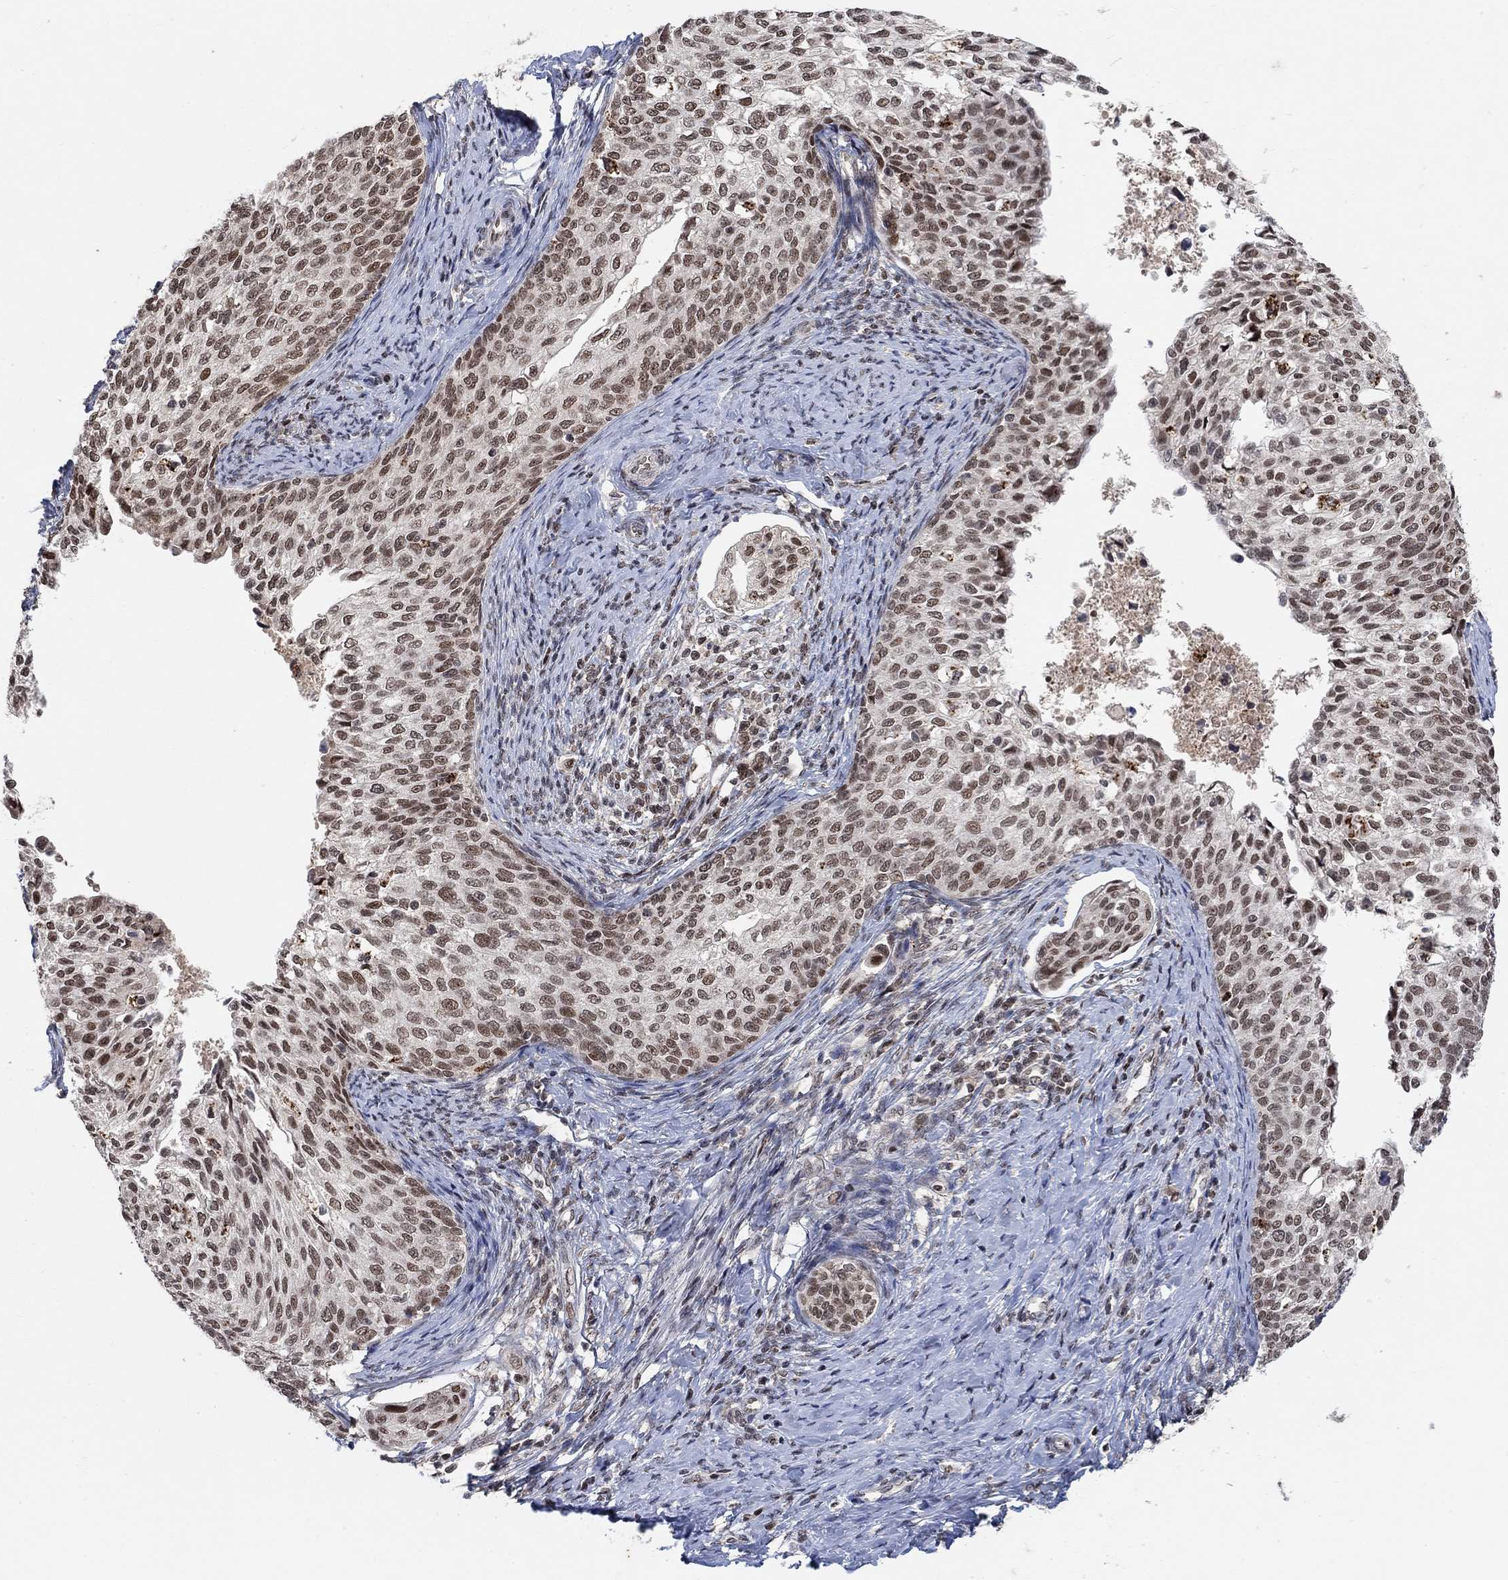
{"staining": {"intensity": "moderate", "quantity": ">75%", "location": "nuclear"}, "tissue": "cervical cancer", "cell_type": "Tumor cells", "image_type": "cancer", "snomed": [{"axis": "morphology", "description": "Squamous cell carcinoma, NOS"}, {"axis": "topography", "description": "Cervix"}], "caption": "Immunohistochemical staining of human cervical cancer demonstrates medium levels of moderate nuclear protein expression in approximately >75% of tumor cells.", "gene": "THAP8", "patient": {"sex": "female", "age": 51}}